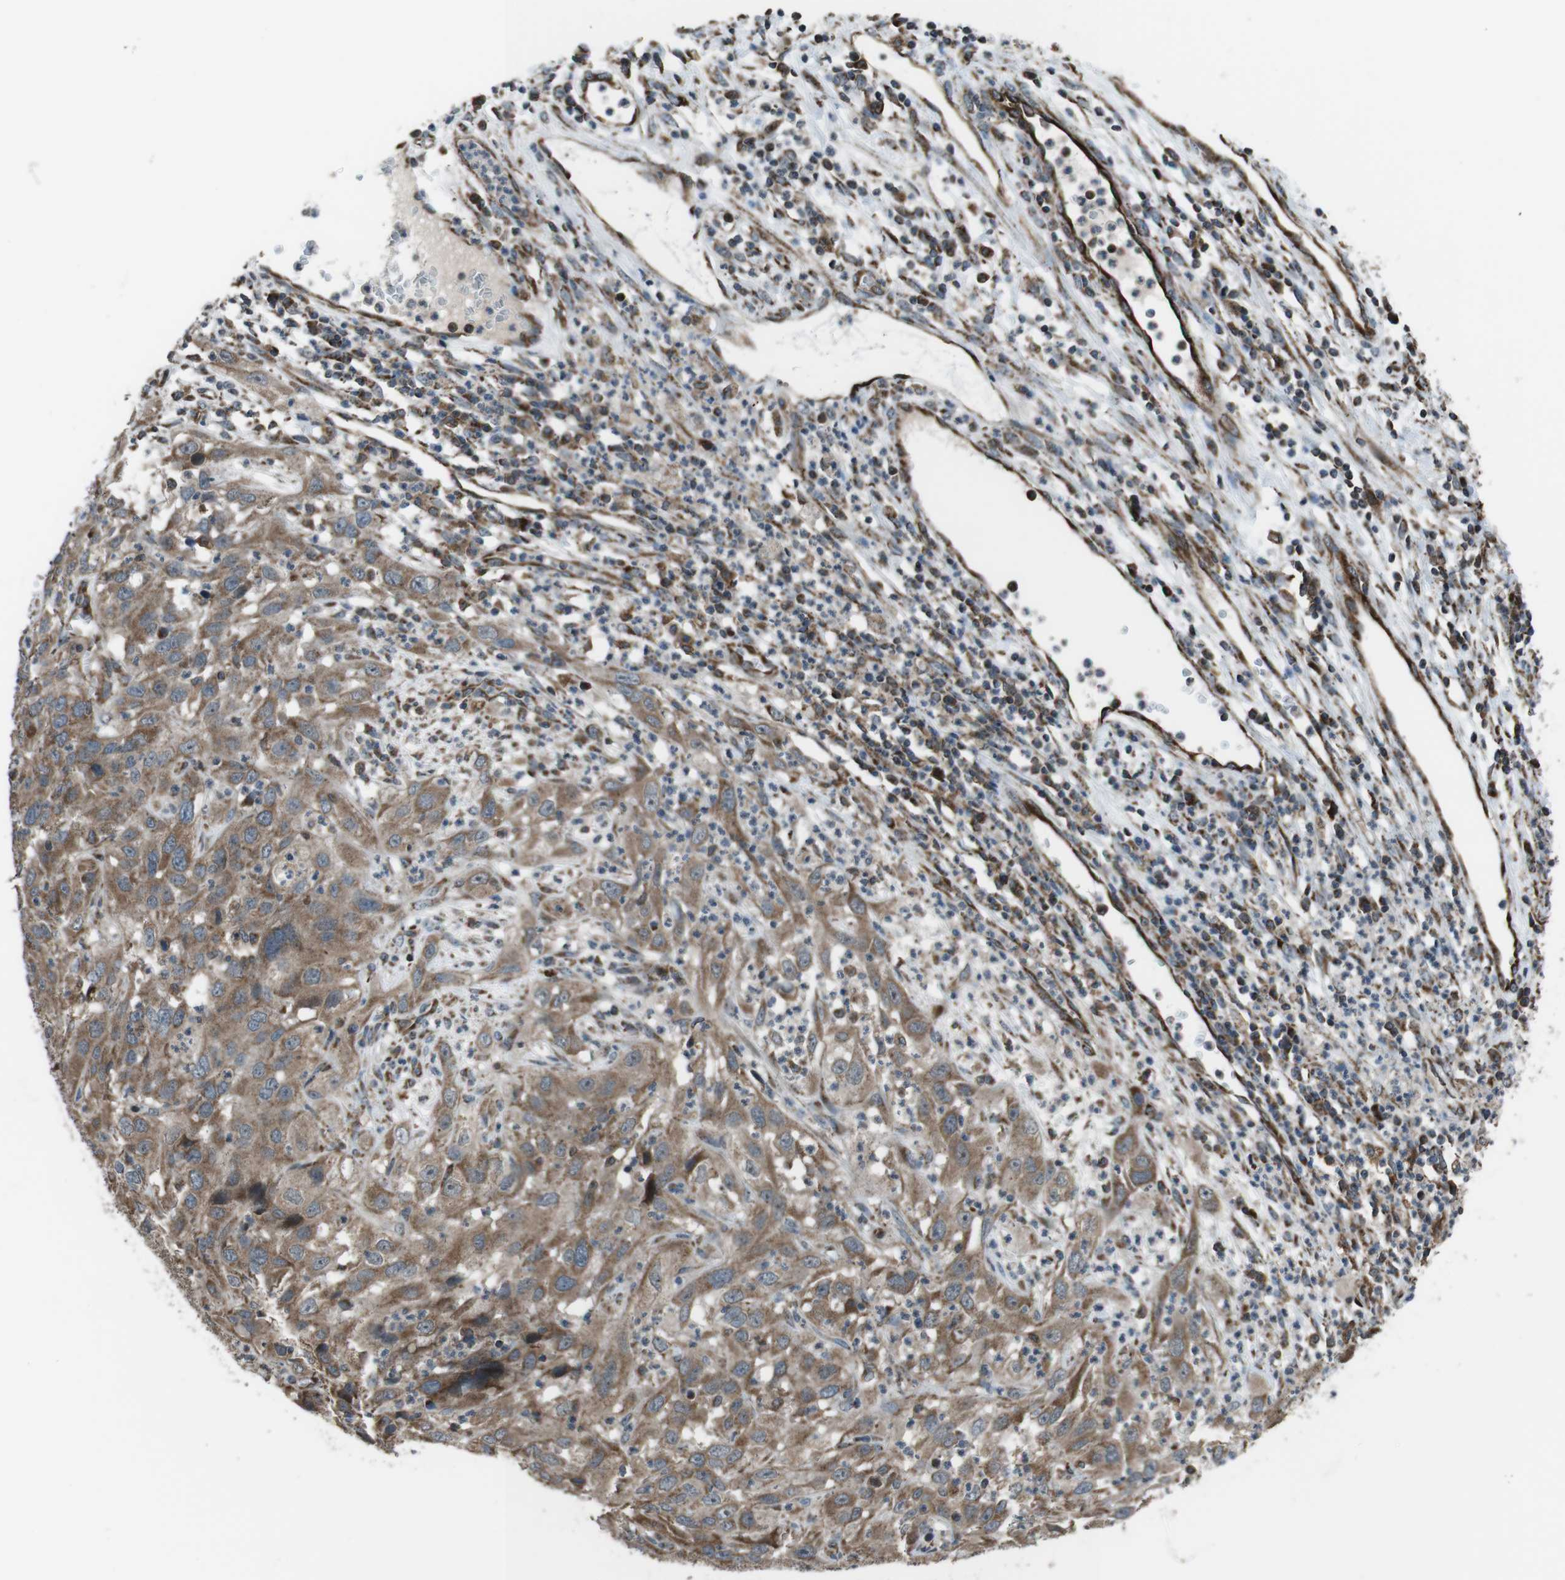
{"staining": {"intensity": "moderate", "quantity": ">75%", "location": "cytoplasmic/membranous"}, "tissue": "cervical cancer", "cell_type": "Tumor cells", "image_type": "cancer", "snomed": [{"axis": "morphology", "description": "Squamous cell carcinoma, NOS"}, {"axis": "topography", "description": "Cervix"}], "caption": "Human cervical cancer stained for a protein (brown) displays moderate cytoplasmic/membranous positive expression in approximately >75% of tumor cells.", "gene": "GIMAP8", "patient": {"sex": "female", "age": 32}}